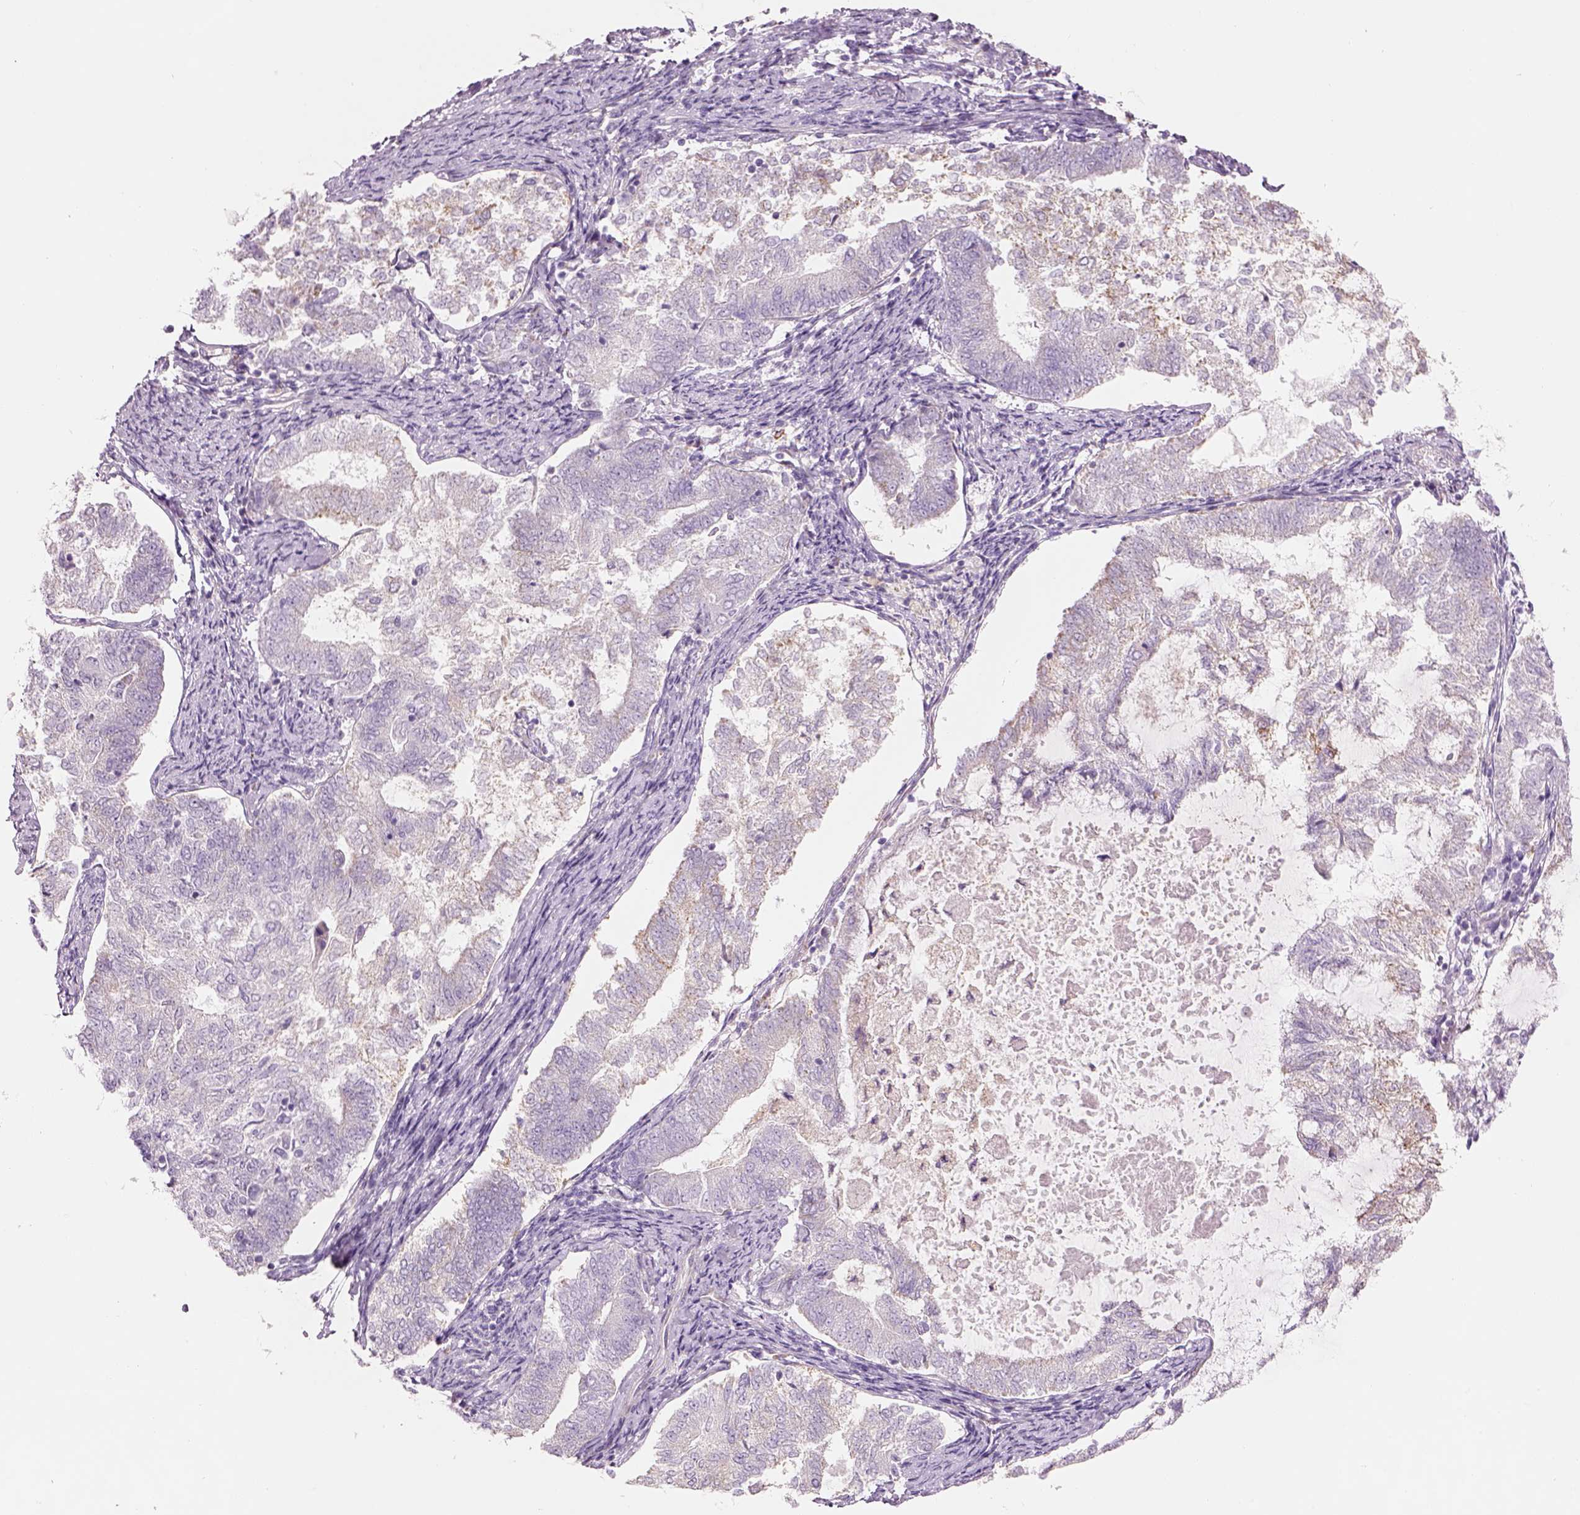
{"staining": {"intensity": "weak", "quantity": "<25%", "location": "cytoplasmic/membranous"}, "tissue": "endometrial cancer", "cell_type": "Tumor cells", "image_type": "cancer", "snomed": [{"axis": "morphology", "description": "Adenocarcinoma, NOS"}, {"axis": "topography", "description": "Endometrium"}], "caption": "An image of adenocarcinoma (endometrial) stained for a protein reveals no brown staining in tumor cells.", "gene": "IFT52", "patient": {"sex": "female", "age": 65}}